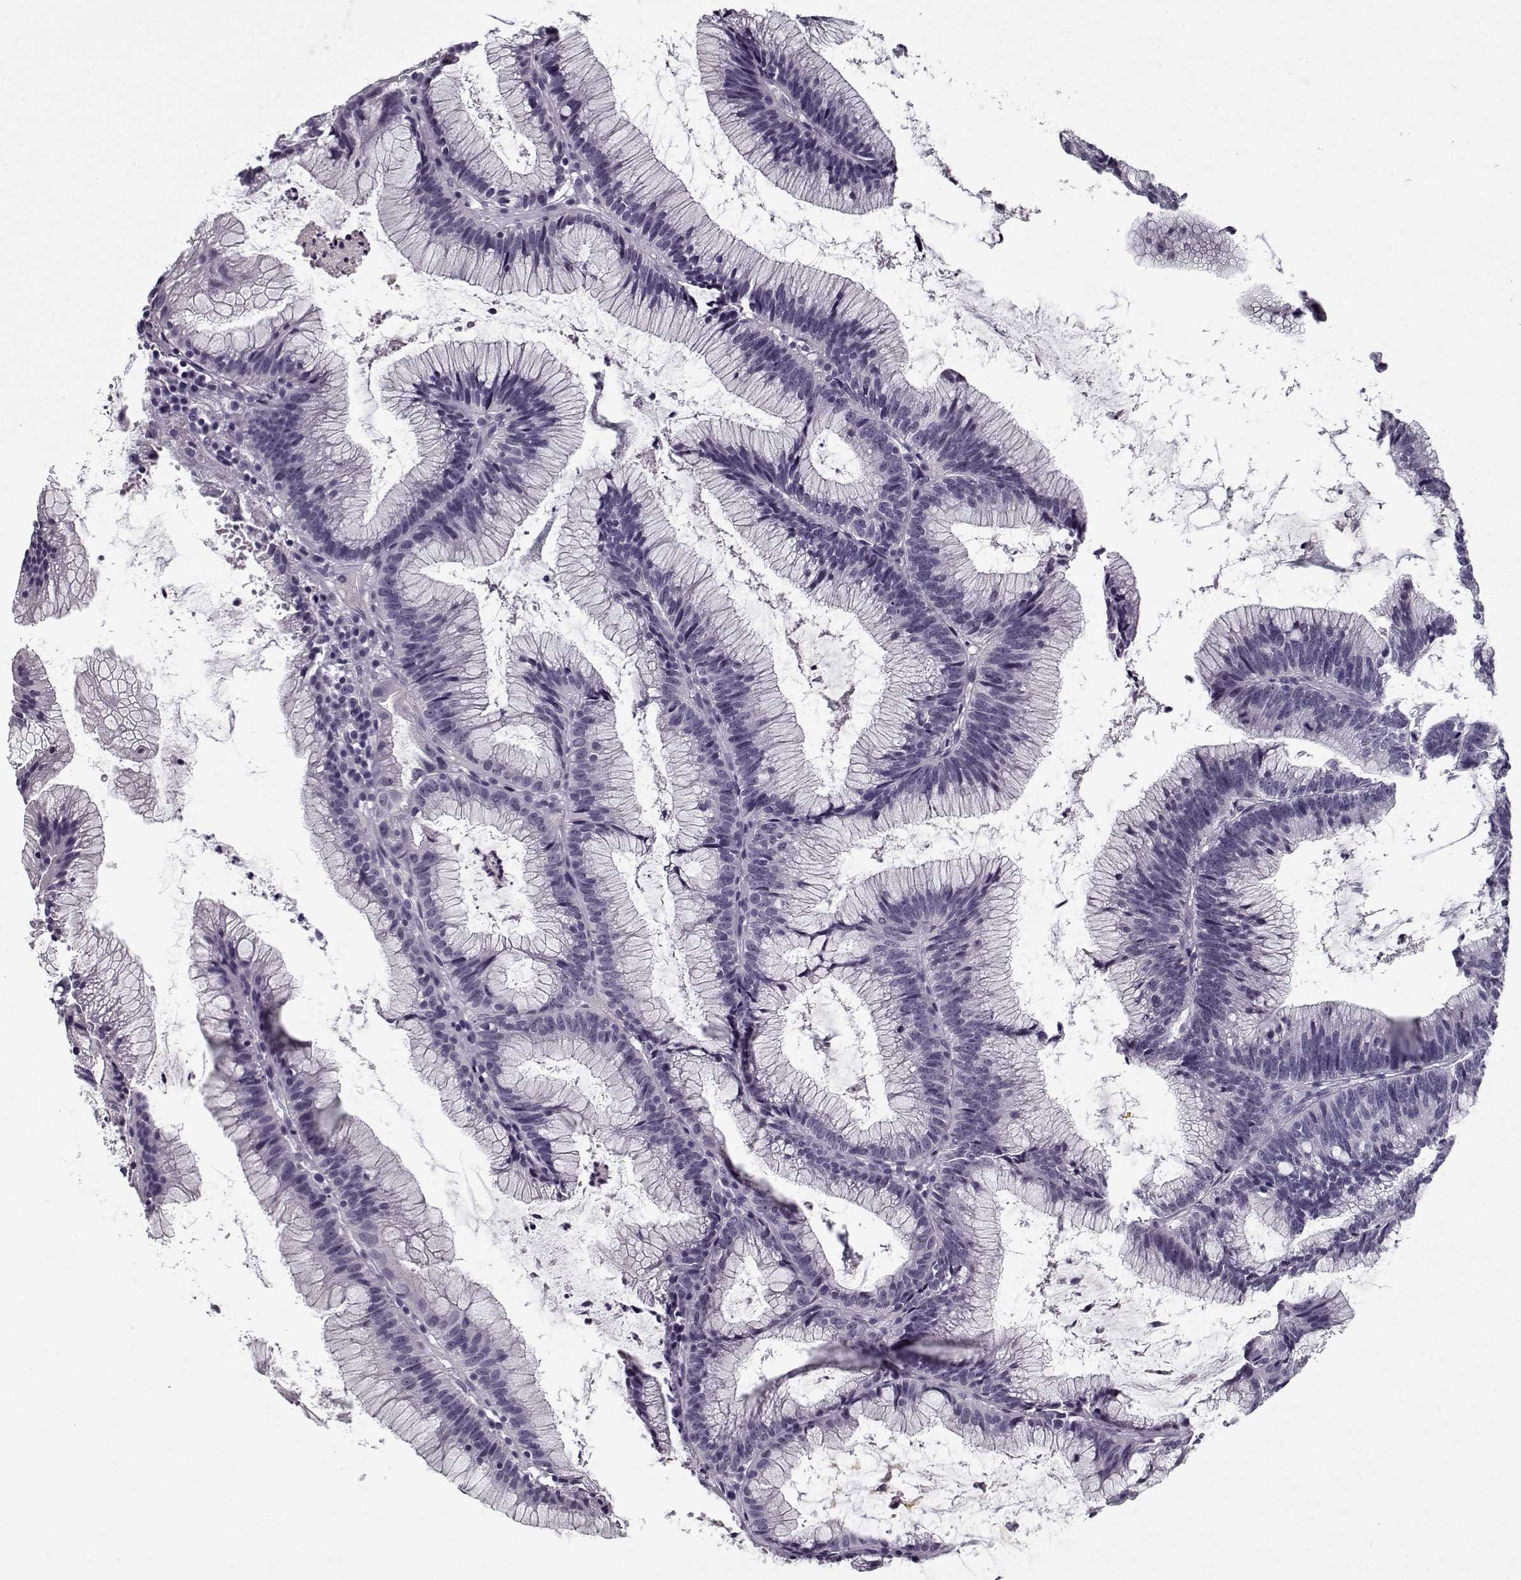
{"staining": {"intensity": "negative", "quantity": "none", "location": "none"}, "tissue": "colorectal cancer", "cell_type": "Tumor cells", "image_type": "cancer", "snomed": [{"axis": "morphology", "description": "Adenocarcinoma, NOS"}, {"axis": "topography", "description": "Colon"}], "caption": "DAB immunohistochemical staining of adenocarcinoma (colorectal) shows no significant expression in tumor cells.", "gene": "SPACA9", "patient": {"sex": "female", "age": 78}}